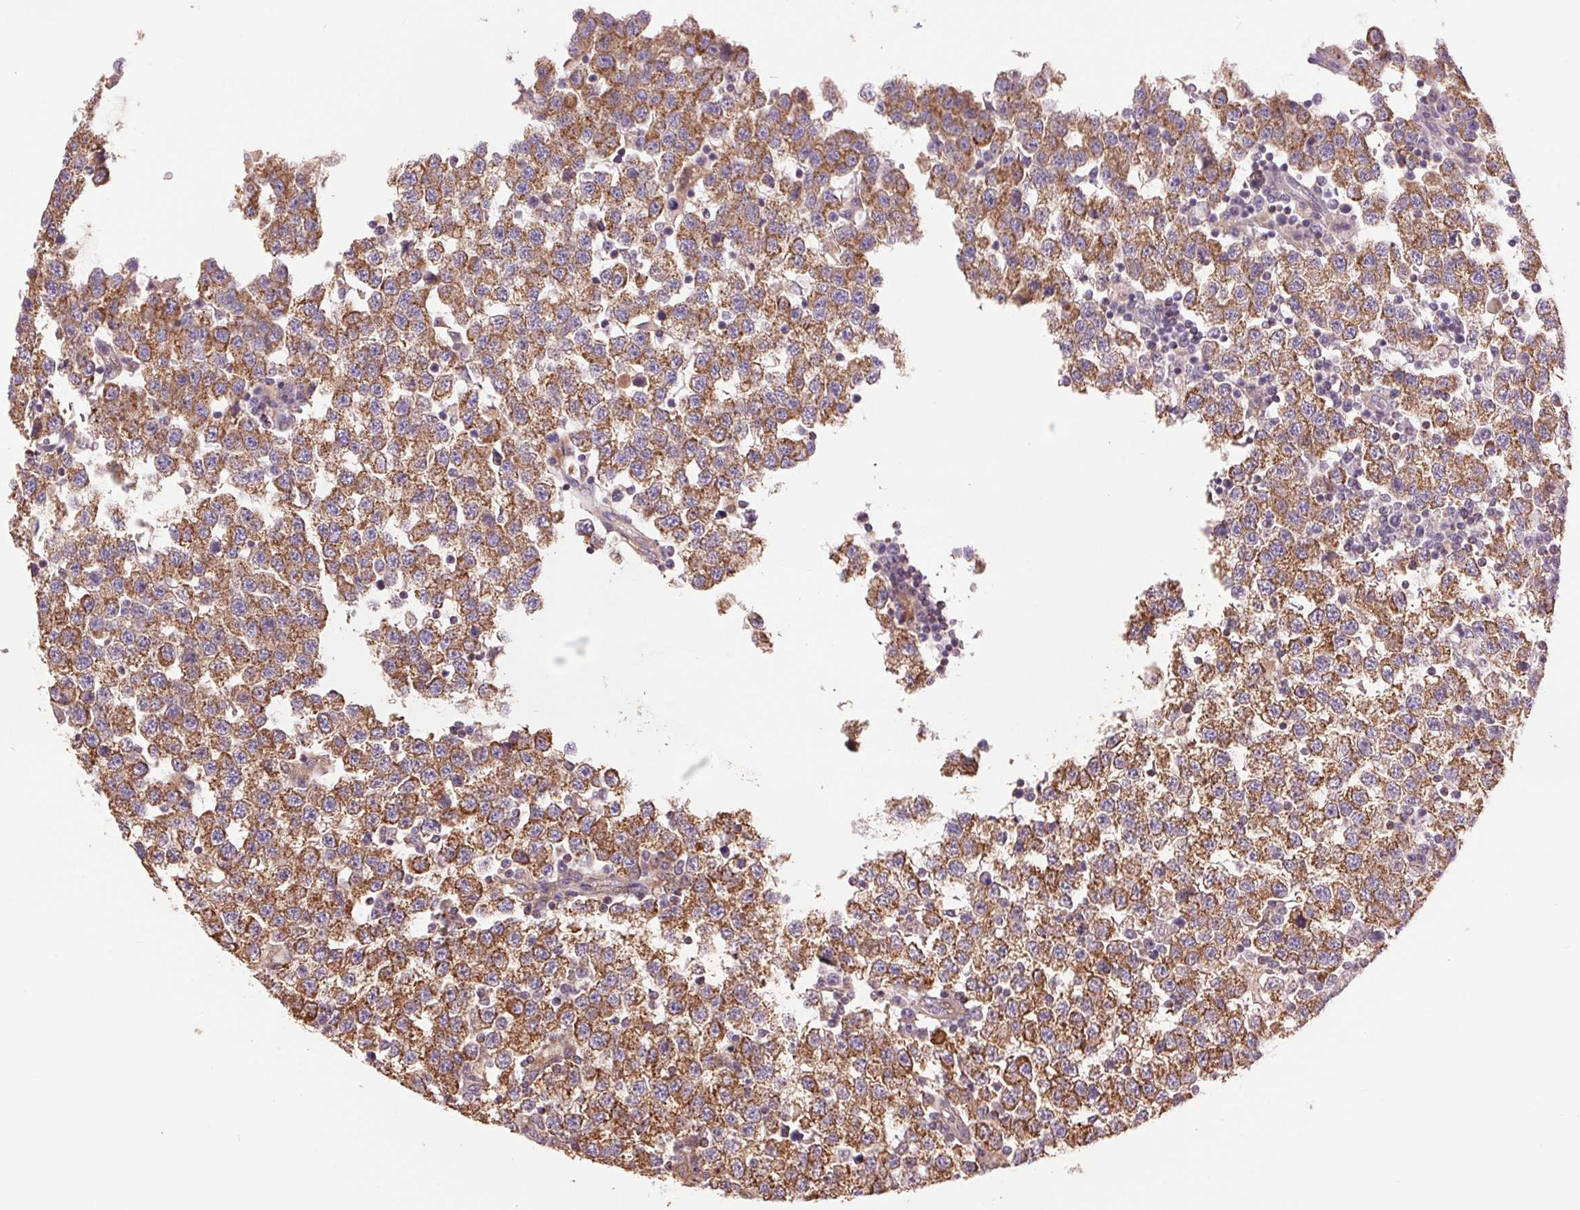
{"staining": {"intensity": "strong", "quantity": ">75%", "location": "cytoplasmic/membranous"}, "tissue": "testis cancer", "cell_type": "Tumor cells", "image_type": "cancer", "snomed": [{"axis": "morphology", "description": "Seminoma, NOS"}, {"axis": "topography", "description": "Testis"}], "caption": "Tumor cells show strong cytoplasmic/membranous positivity in about >75% of cells in seminoma (testis). The staining was performed using DAB (3,3'-diaminobenzidine), with brown indicating positive protein expression. Nuclei are stained blue with hematoxylin.", "gene": "DGUOK", "patient": {"sex": "male", "age": 34}}